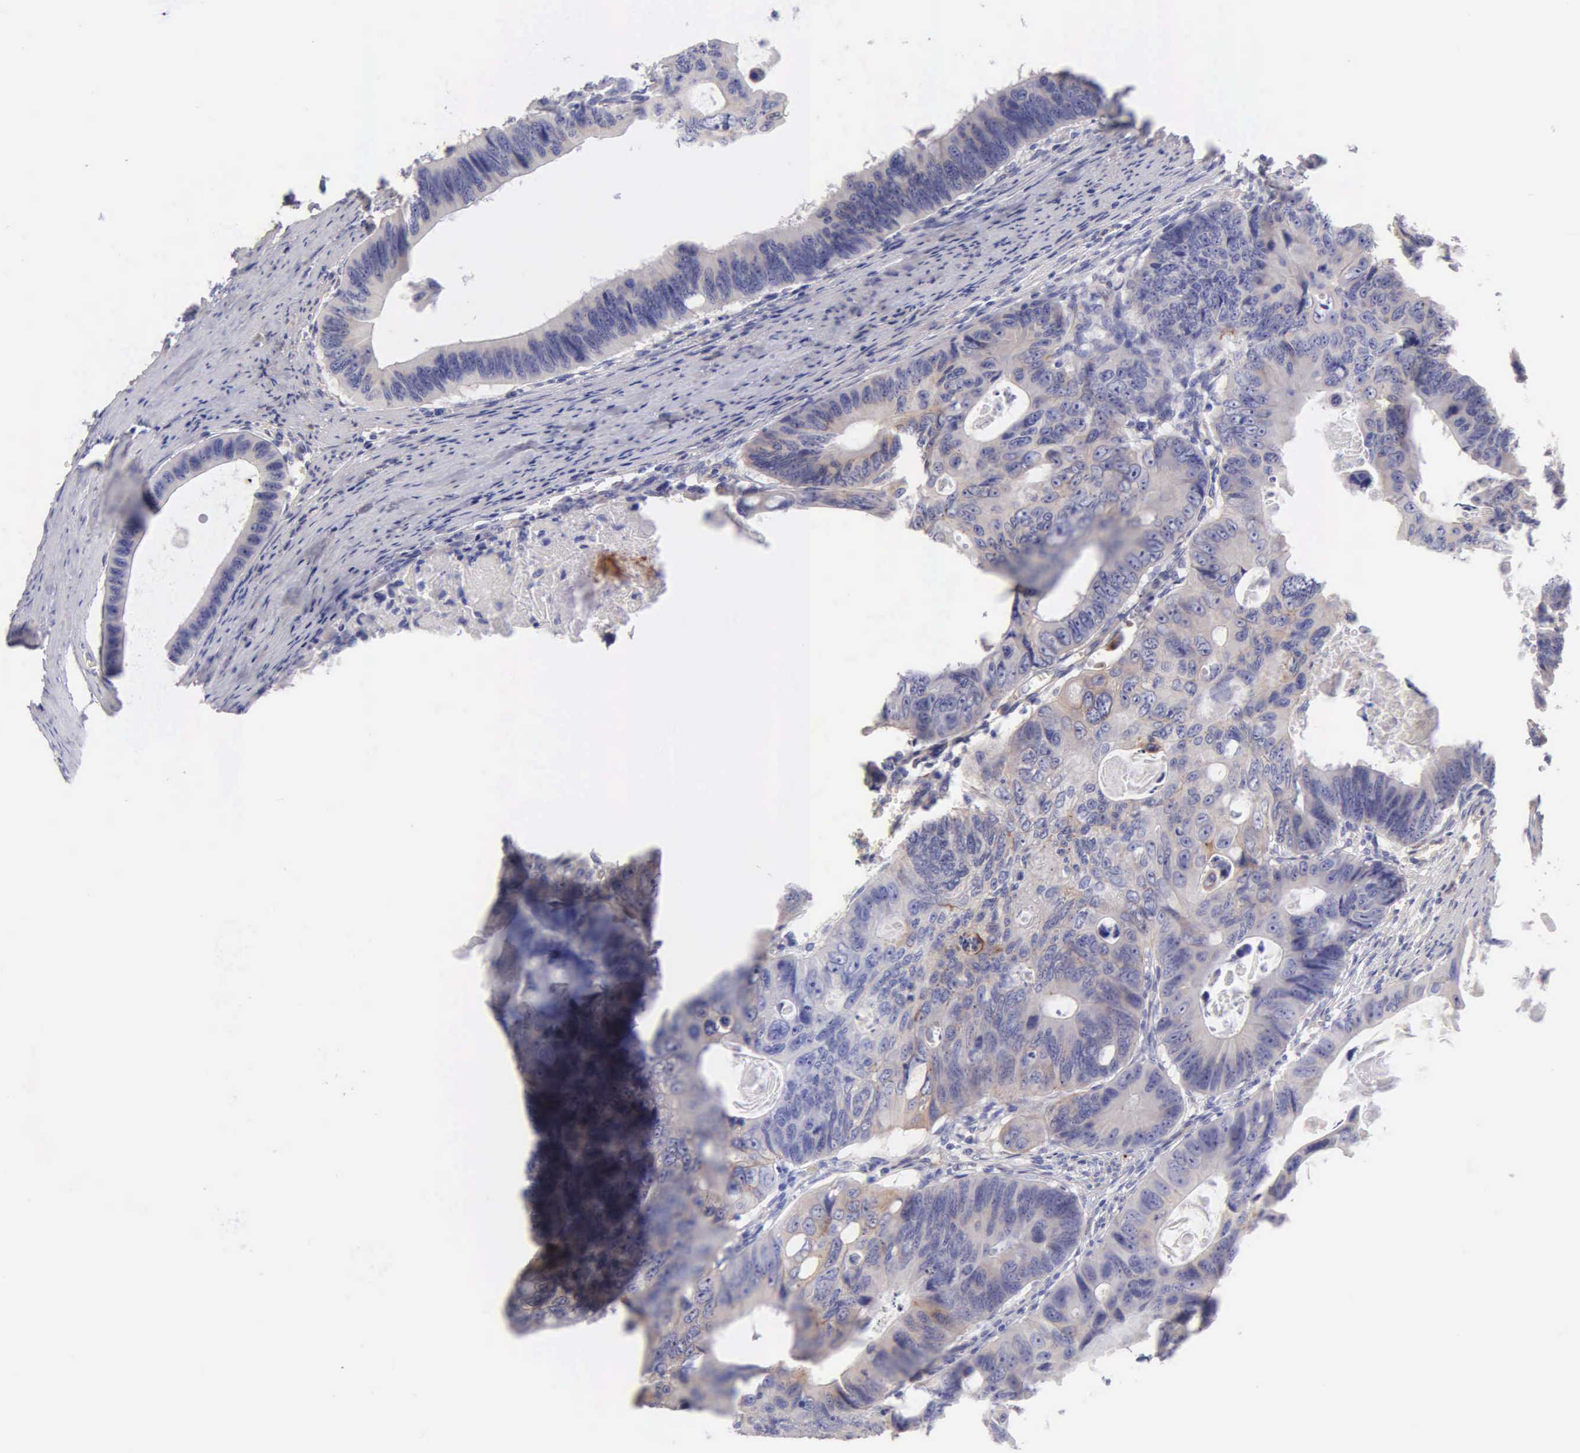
{"staining": {"intensity": "moderate", "quantity": "25%-75%", "location": "cytoplasmic/membranous"}, "tissue": "colorectal cancer", "cell_type": "Tumor cells", "image_type": "cancer", "snomed": [{"axis": "morphology", "description": "Adenocarcinoma, NOS"}, {"axis": "topography", "description": "Colon"}], "caption": "The image exhibits a brown stain indicating the presence of a protein in the cytoplasmic/membranous of tumor cells in colorectal adenocarcinoma.", "gene": "APP", "patient": {"sex": "female", "age": 55}}